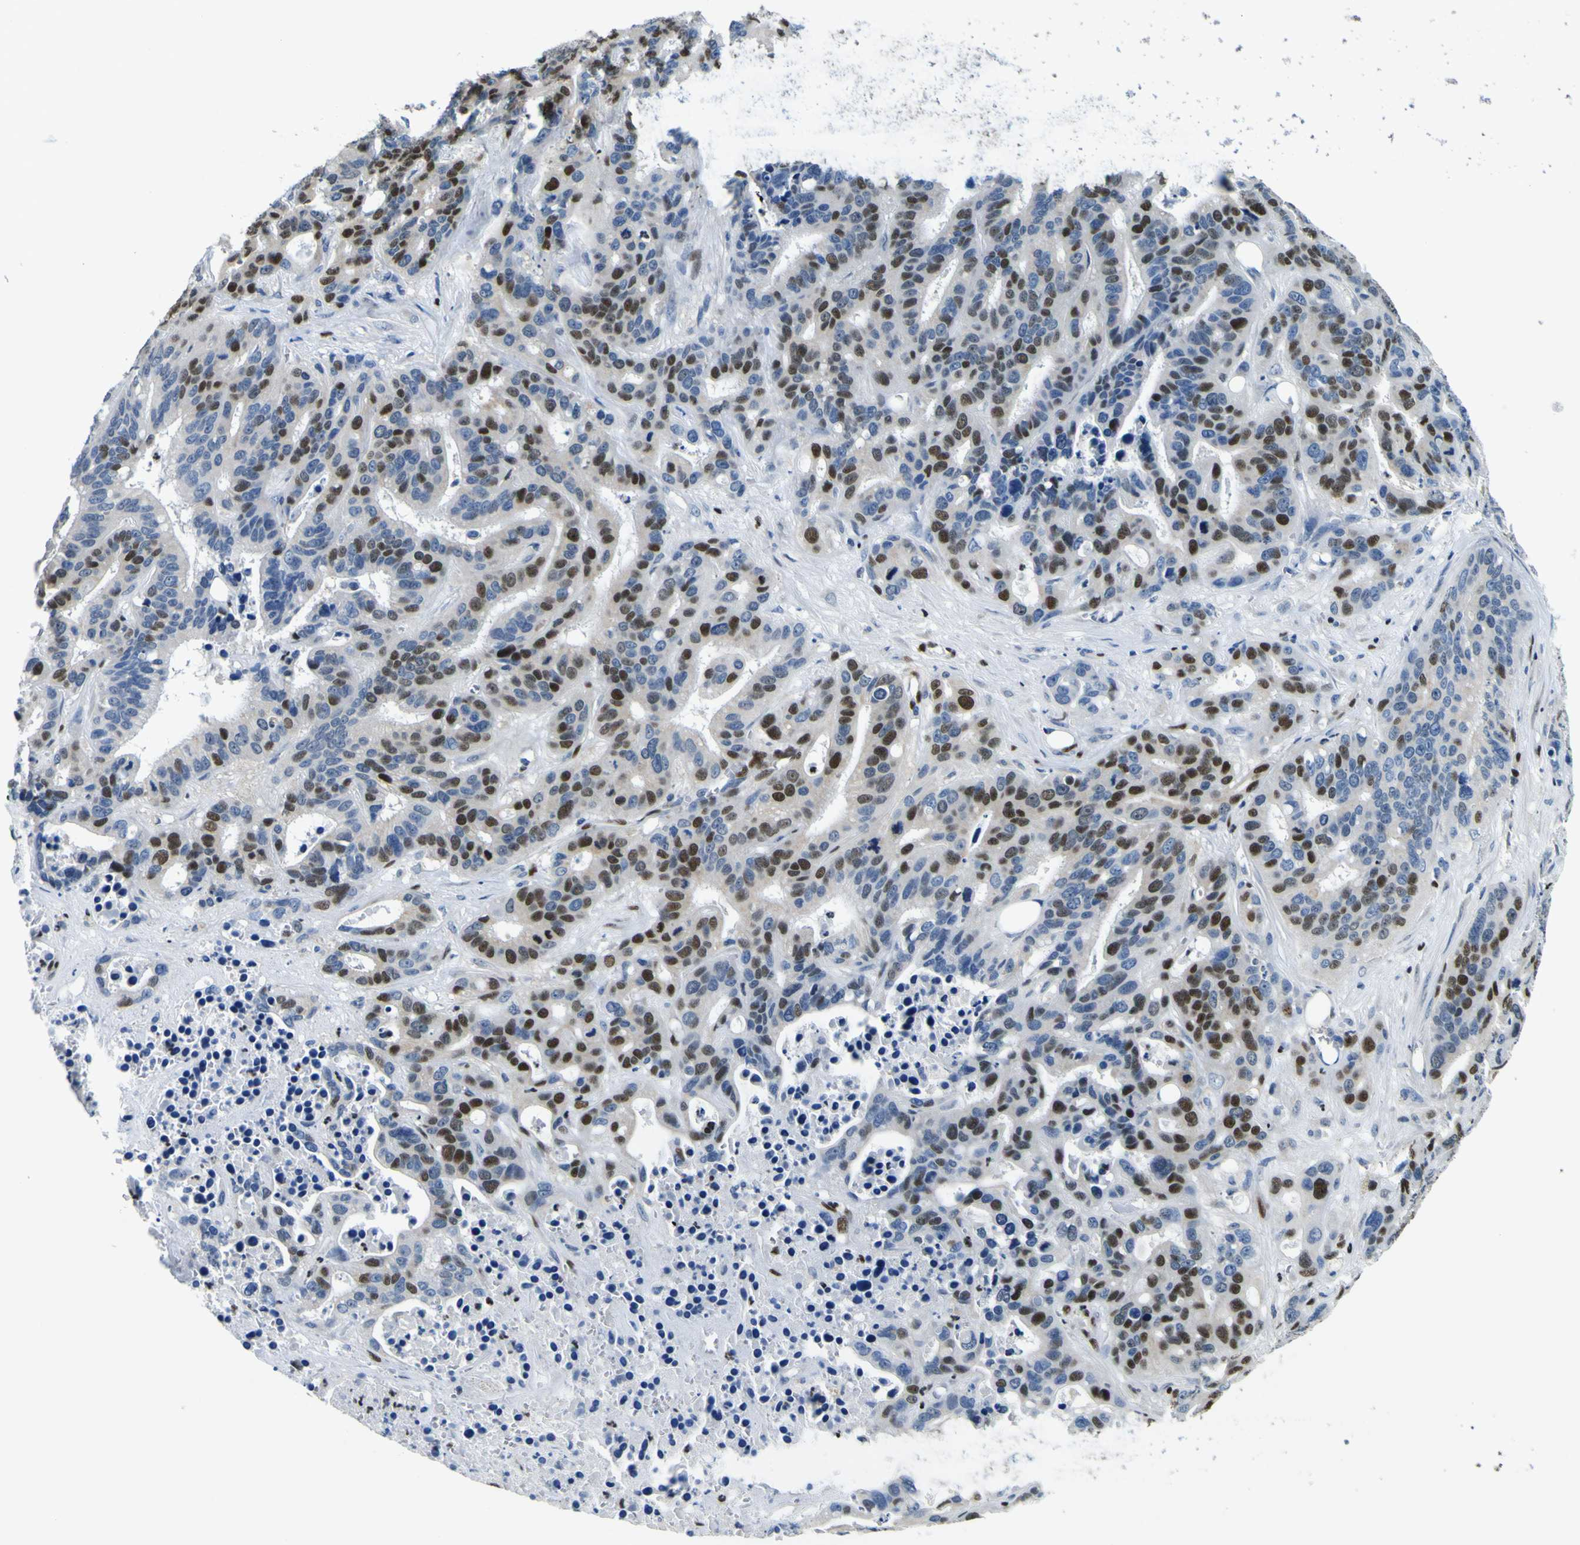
{"staining": {"intensity": "strong", "quantity": "25%-75%", "location": "nuclear"}, "tissue": "liver cancer", "cell_type": "Tumor cells", "image_type": "cancer", "snomed": [{"axis": "morphology", "description": "Cholangiocarcinoma"}, {"axis": "topography", "description": "Liver"}], "caption": "Immunohistochemical staining of liver cholangiocarcinoma reveals high levels of strong nuclear protein positivity in about 25%-75% of tumor cells.", "gene": "SP1", "patient": {"sex": "female", "age": 65}}